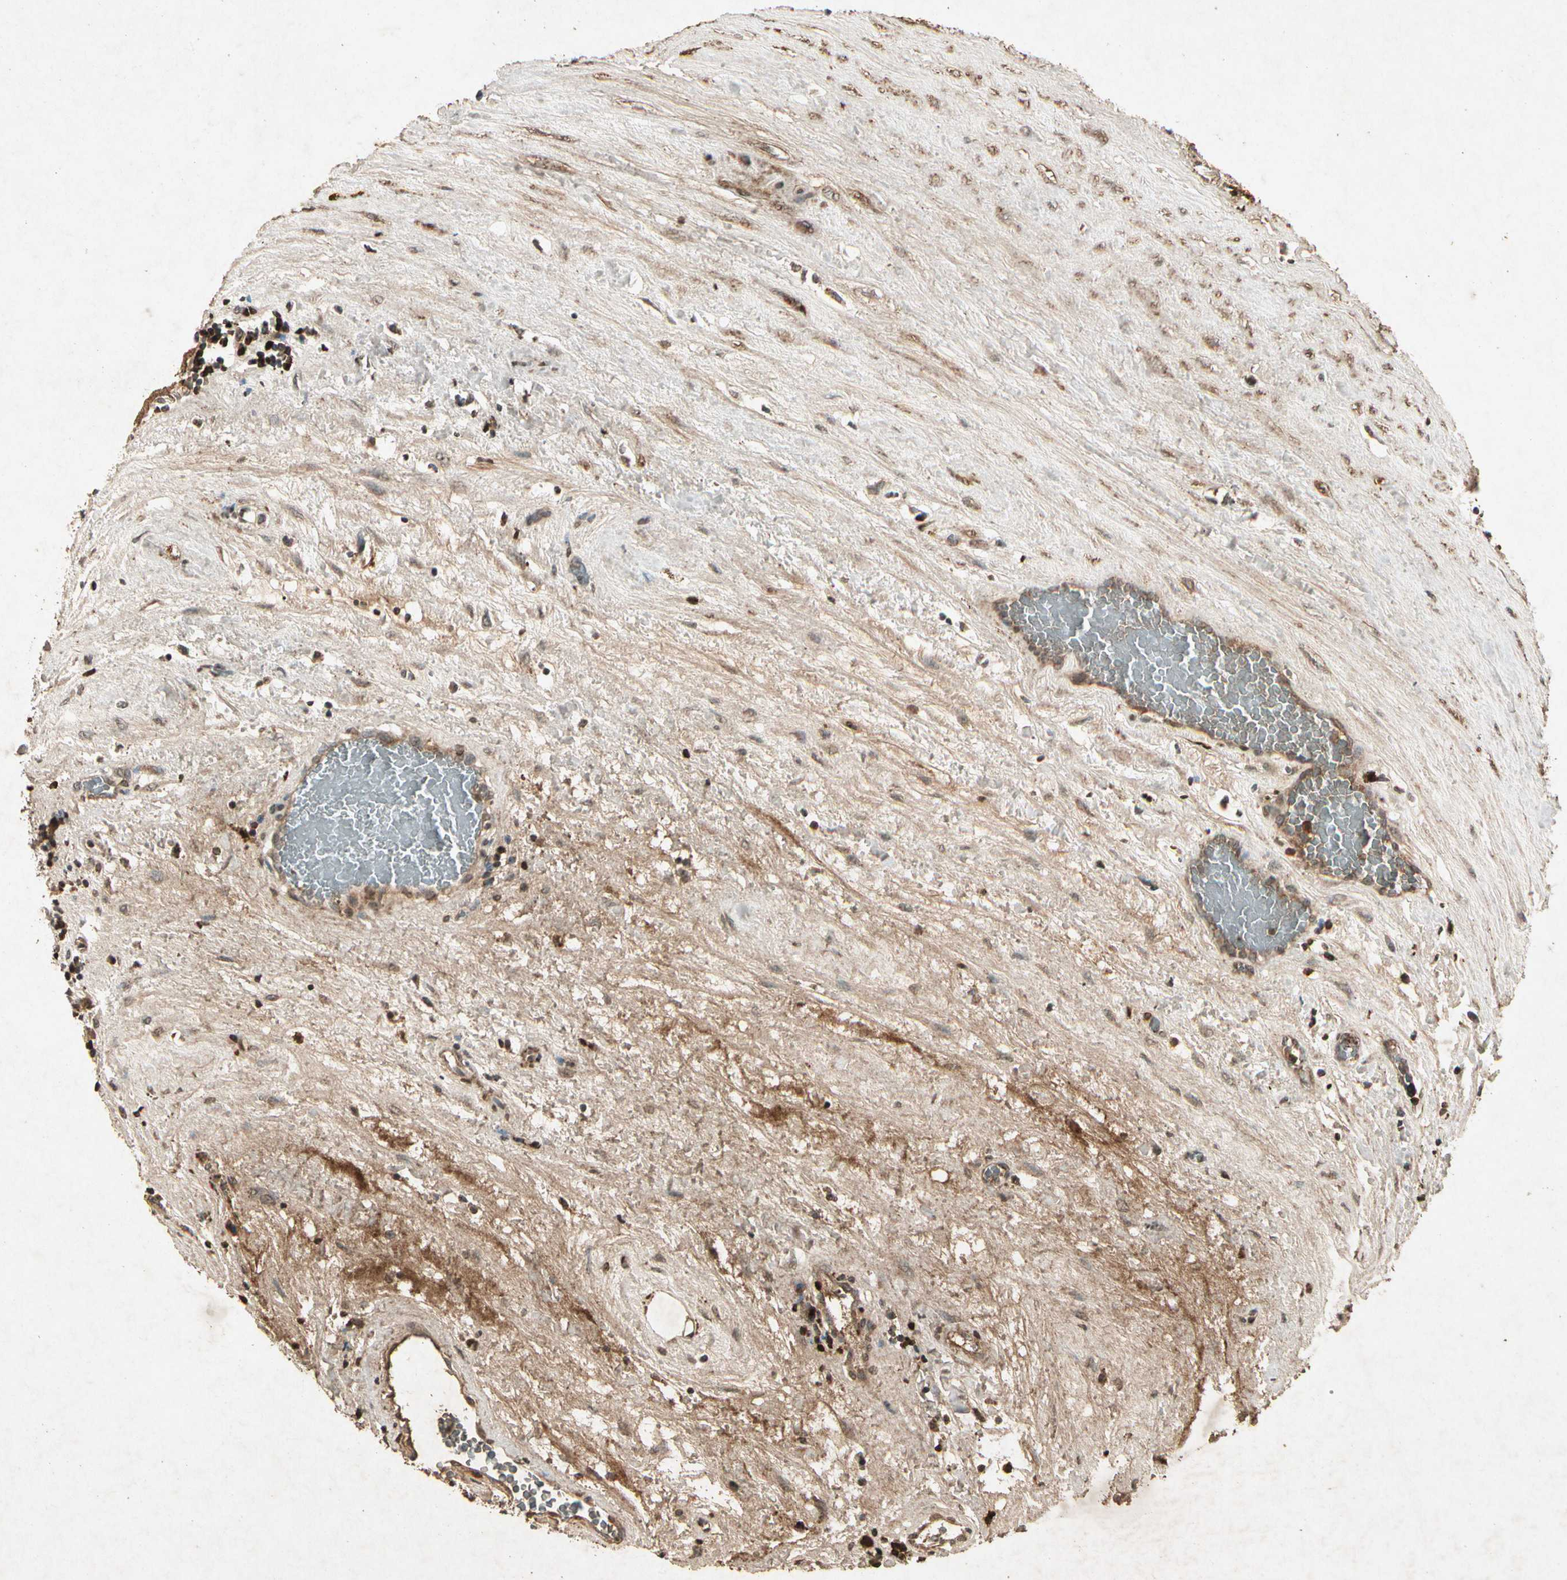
{"staining": {"intensity": "moderate", "quantity": ">75%", "location": "cytoplasmic/membranous"}, "tissue": "testis cancer", "cell_type": "Tumor cells", "image_type": "cancer", "snomed": [{"axis": "morphology", "description": "Seminoma, NOS"}, {"axis": "topography", "description": "Testis"}], "caption": "Testis cancer tissue displays moderate cytoplasmic/membranous expression in about >75% of tumor cells", "gene": "GC", "patient": {"sex": "male", "age": 71}}